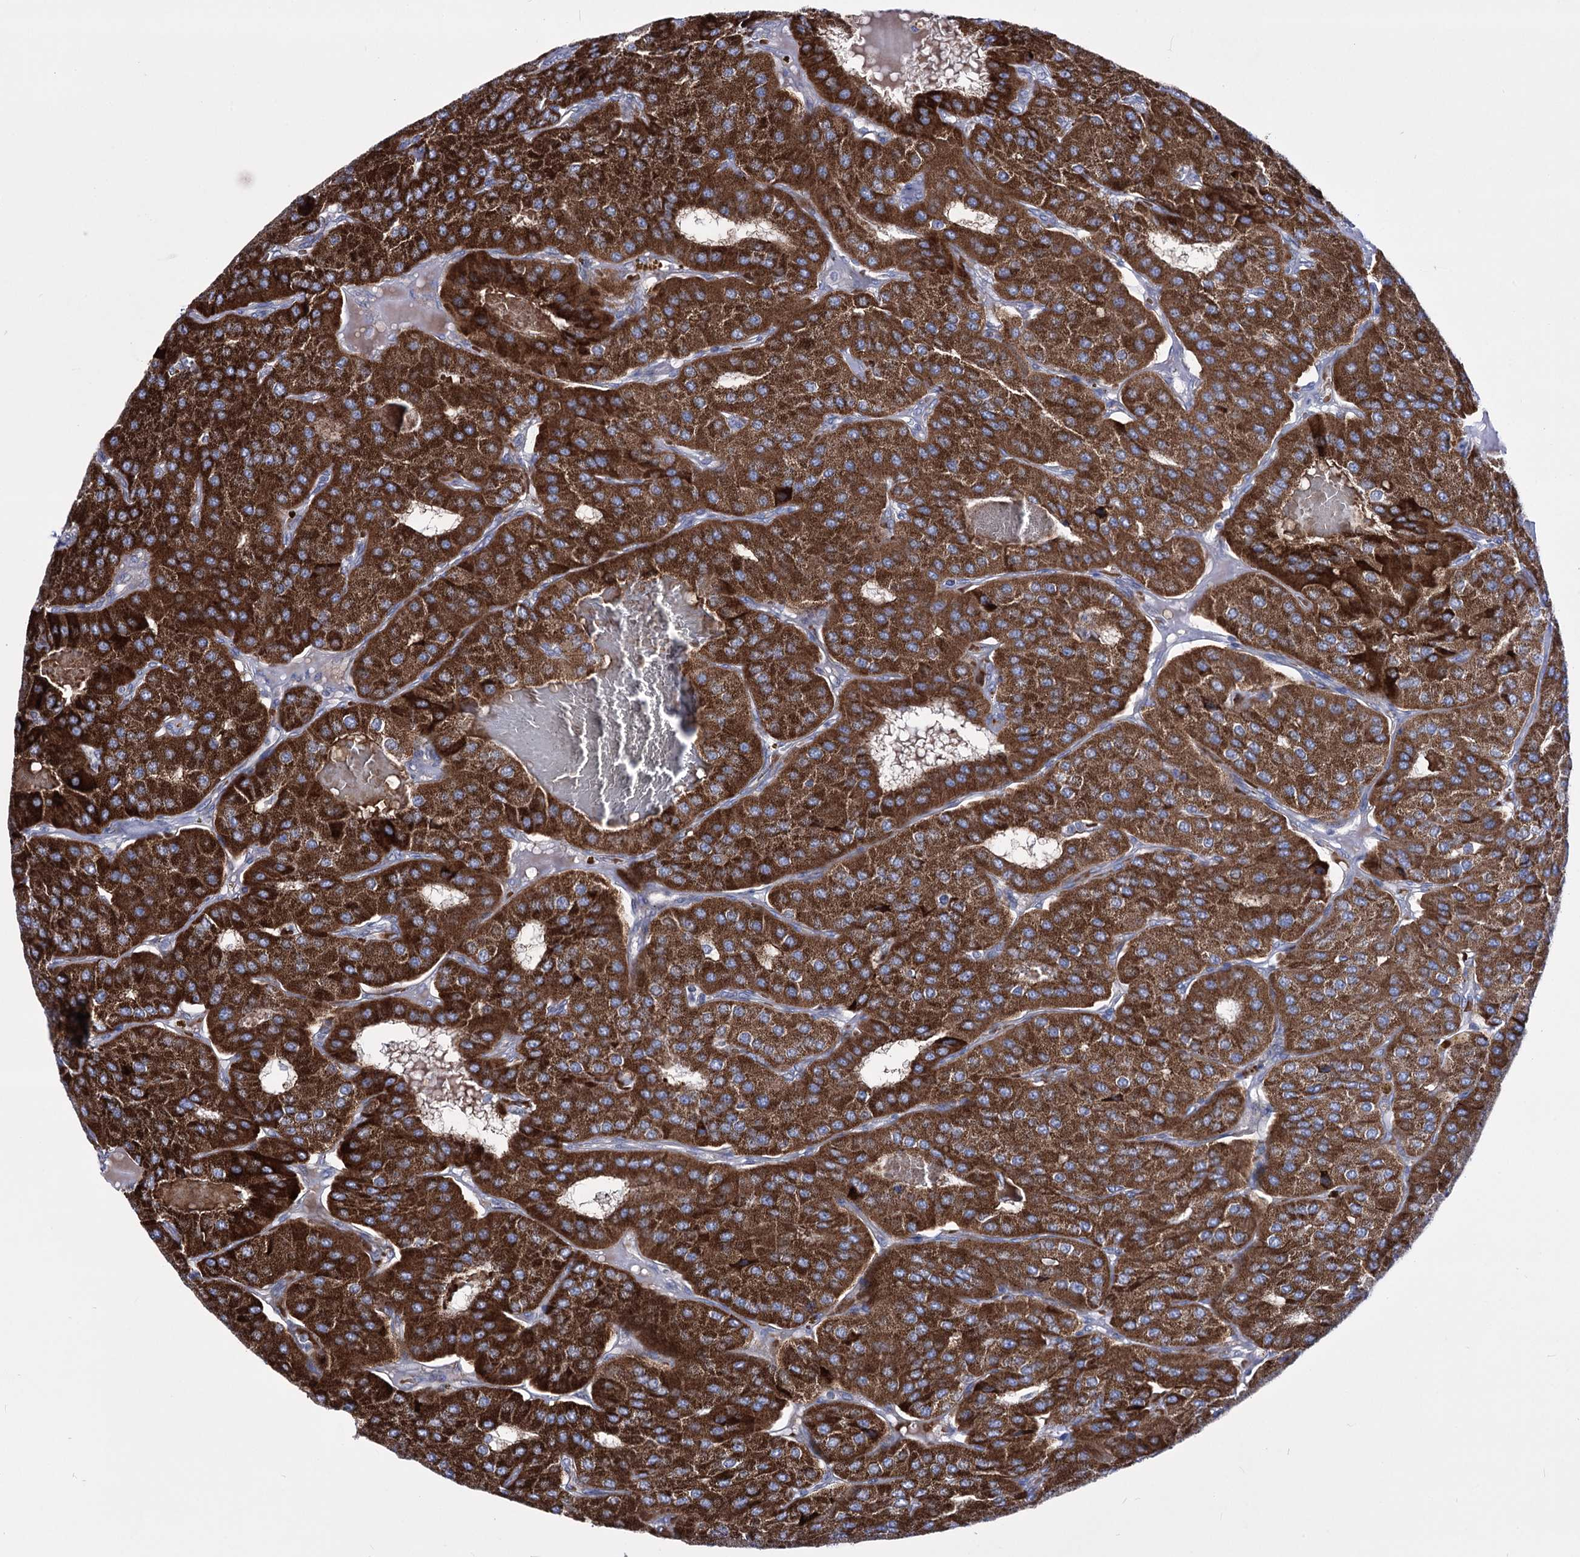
{"staining": {"intensity": "strong", "quantity": ">75%", "location": "cytoplasmic/membranous"}, "tissue": "parathyroid gland", "cell_type": "Glandular cells", "image_type": "normal", "snomed": [{"axis": "morphology", "description": "Normal tissue, NOS"}, {"axis": "morphology", "description": "Adenoma, NOS"}, {"axis": "topography", "description": "Parathyroid gland"}], "caption": "A brown stain labels strong cytoplasmic/membranous staining of a protein in glandular cells of normal human parathyroid gland.", "gene": "OSBPL5", "patient": {"sex": "female", "age": 86}}